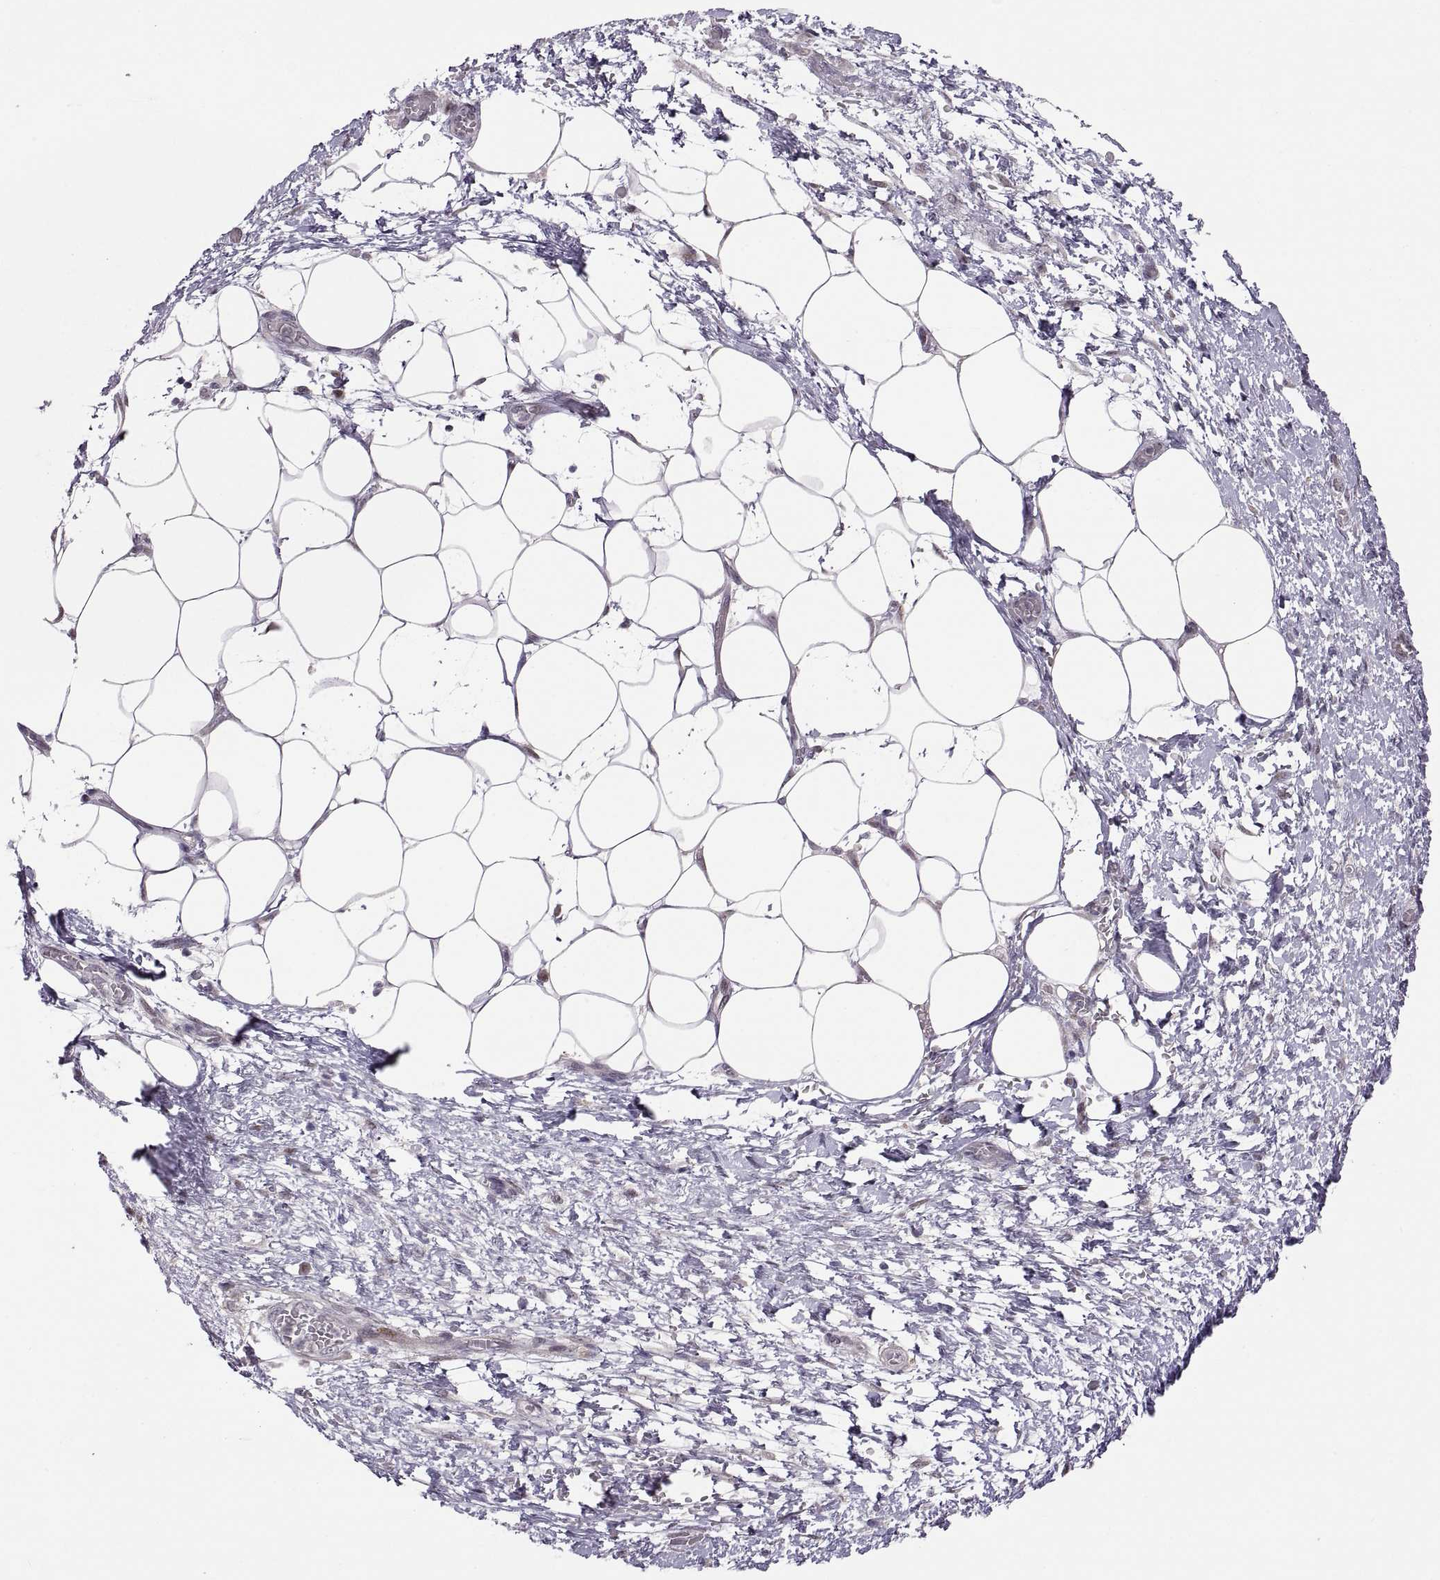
{"staining": {"intensity": "moderate", "quantity": "25%-75%", "location": "nuclear"}, "tissue": "pancreatic cancer", "cell_type": "Tumor cells", "image_type": "cancer", "snomed": [{"axis": "morphology", "description": "Adenocarcinoma, NOS"}, {"axis": "topography", "description": "Pancreas"}], "caption": "A photomicrograph showing moderate nuclear expression in about 25%-75% of tumor cells in adenocarcinoma (pancreatic), as visualized by brown immunohistochemical staining.", "gene": "SNAI1", "patient": {"sex": "female", "age": 72}}